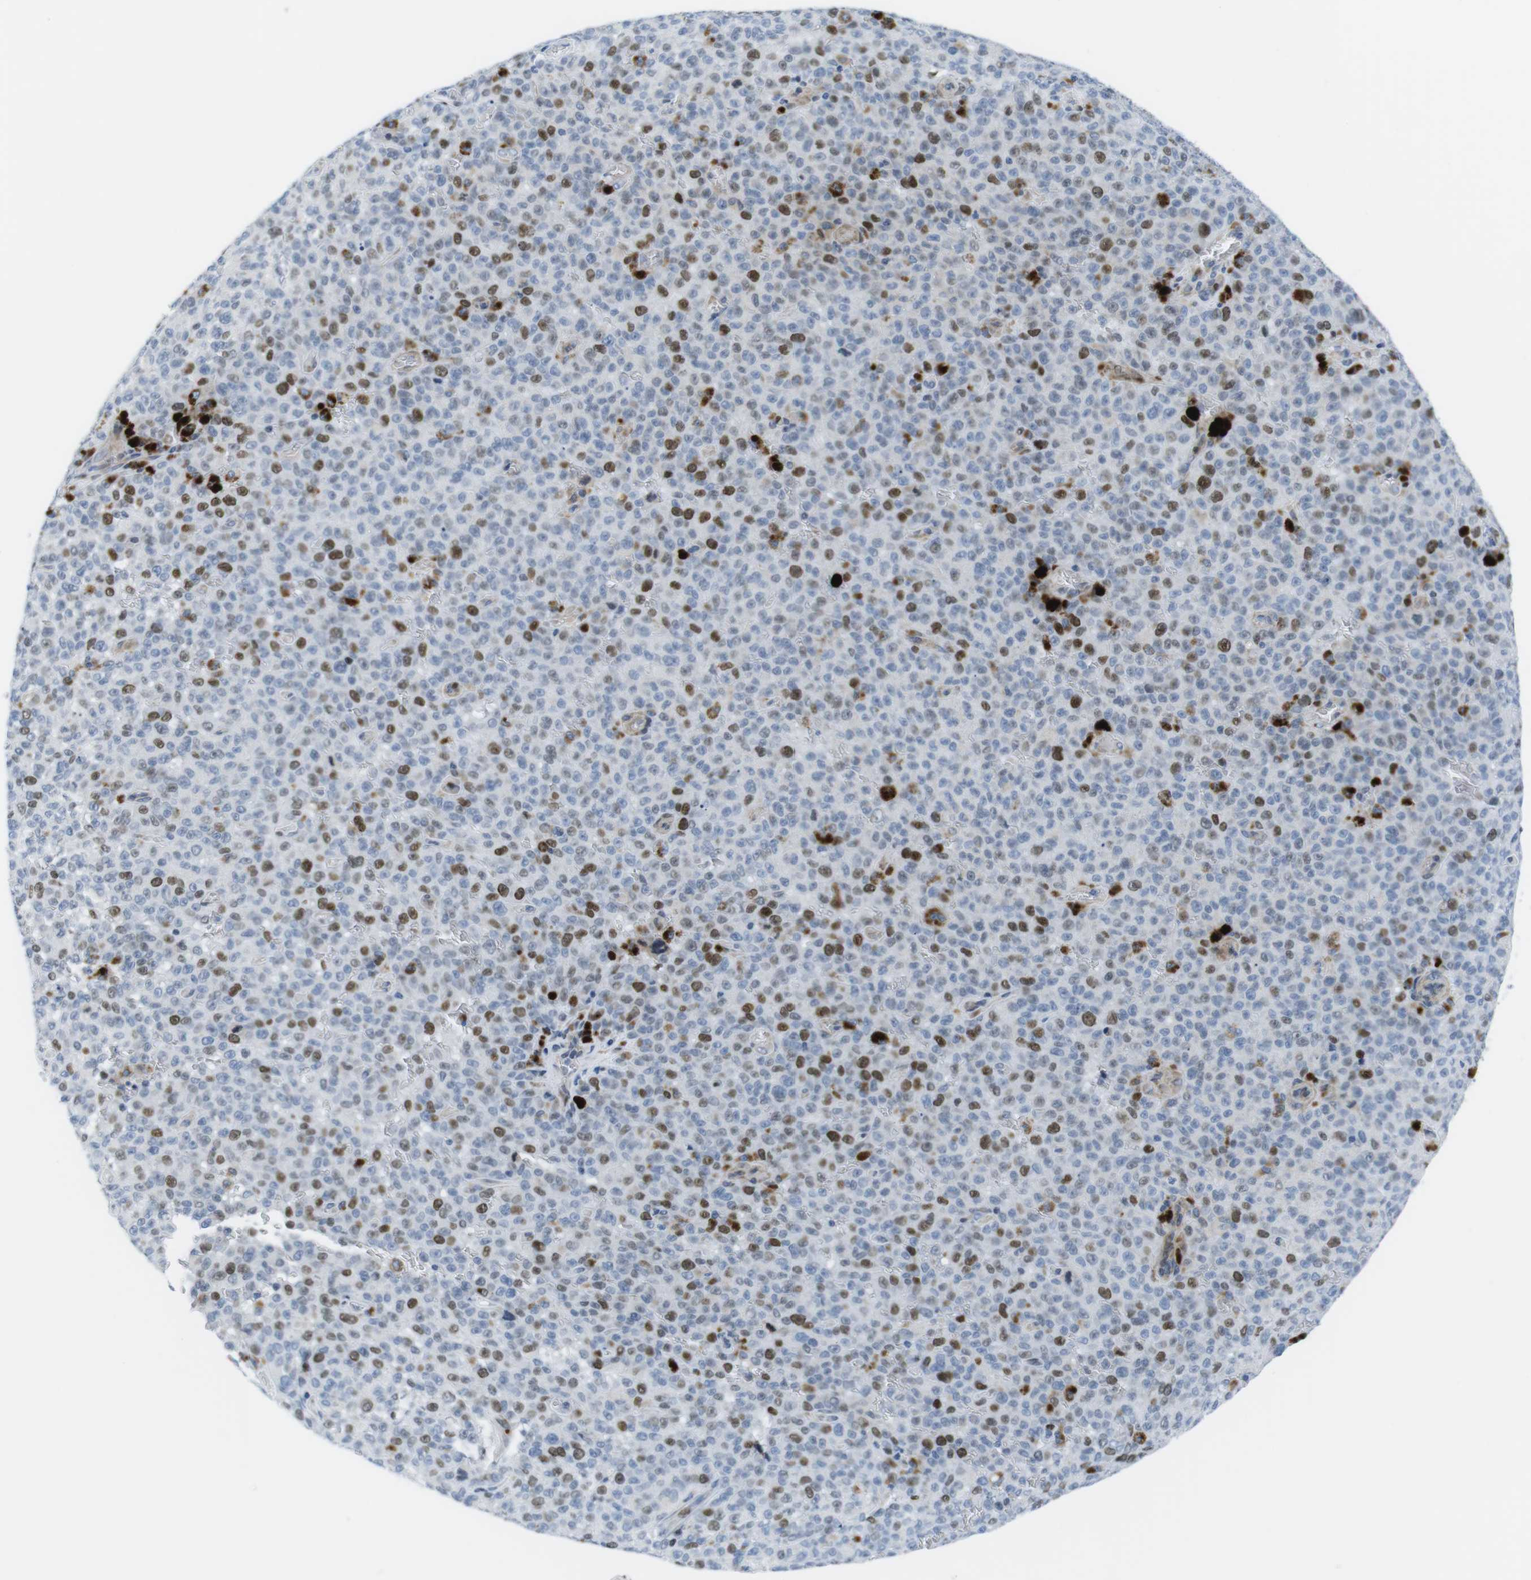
{"staining": {"intensity": "moderate", "quantity": "25%-75%", "location": "nuclear"}, "tissue": "melanoma", "cell_type": "Tumor cells", "image_type": "cancer", "snomed": [{"axis": "morphology", "description": "Malignant melanoma, NOS"}, {"axis": "topography", "description": "Skin"}], "caption": "DAB (3,3'-diaminobenzidine) immunohistochemical staining of human malignant melanoma shows moderate nuclear protein positivity in approximately 25%-75% of tumor cells.", "gene": "CHAF1A", "patient": {"sex": "female", "age": 82}}